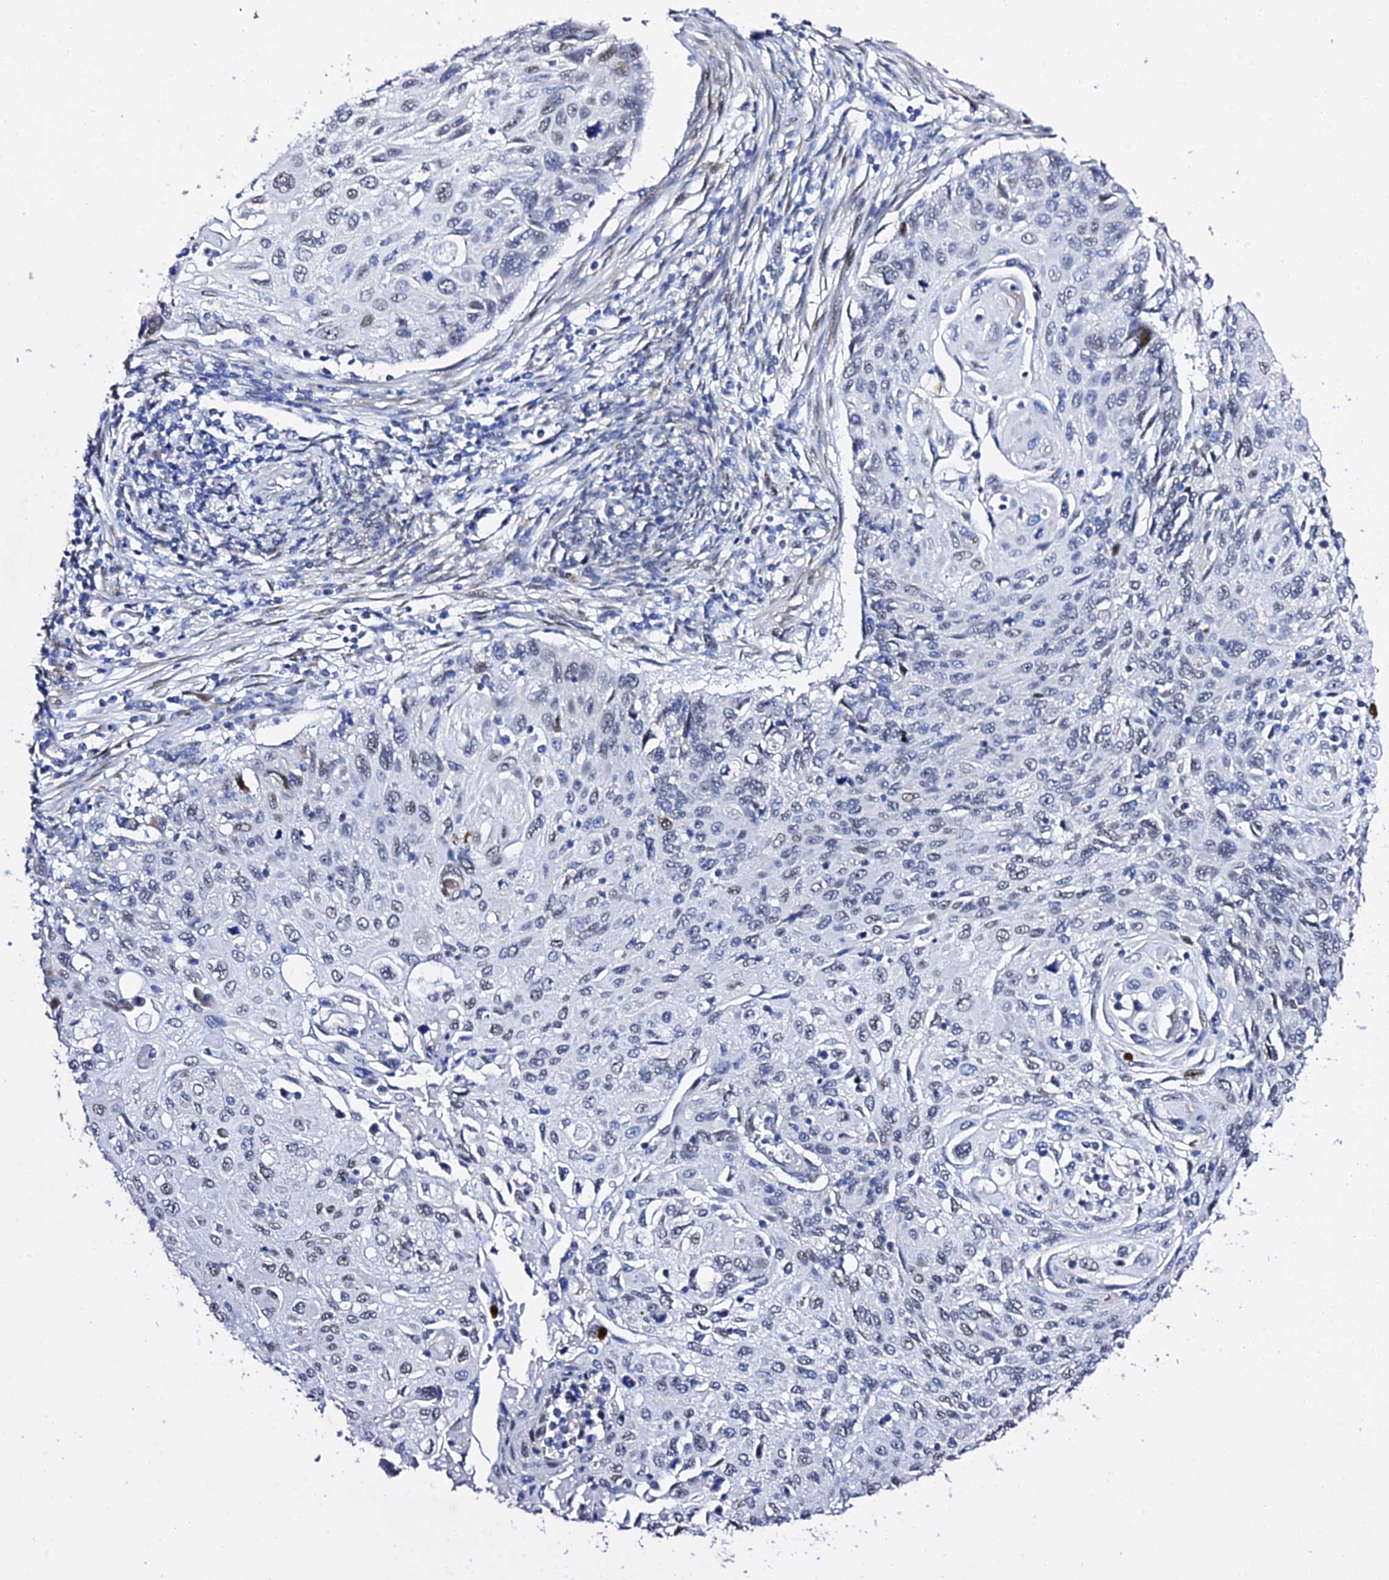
{"staining": {"intensity": "weak", "quantity": "<25%", "location": "nuclear"}, "tissue": "cervical cancer", "cell_type": "Tumor cells", "image_type": "cancer", "snomed": [{"axis": "morphology", "description": "Squamous cell carcinoma, NOS"}, {"axis": "topography", "description": "Cervix"}], "caption": "Cervical cancer was stained to show a protein in brown. There is no significant positivity in tumor cells.", "gene": "POFUT2", "patient": {"sex": "female", "age": 70}}